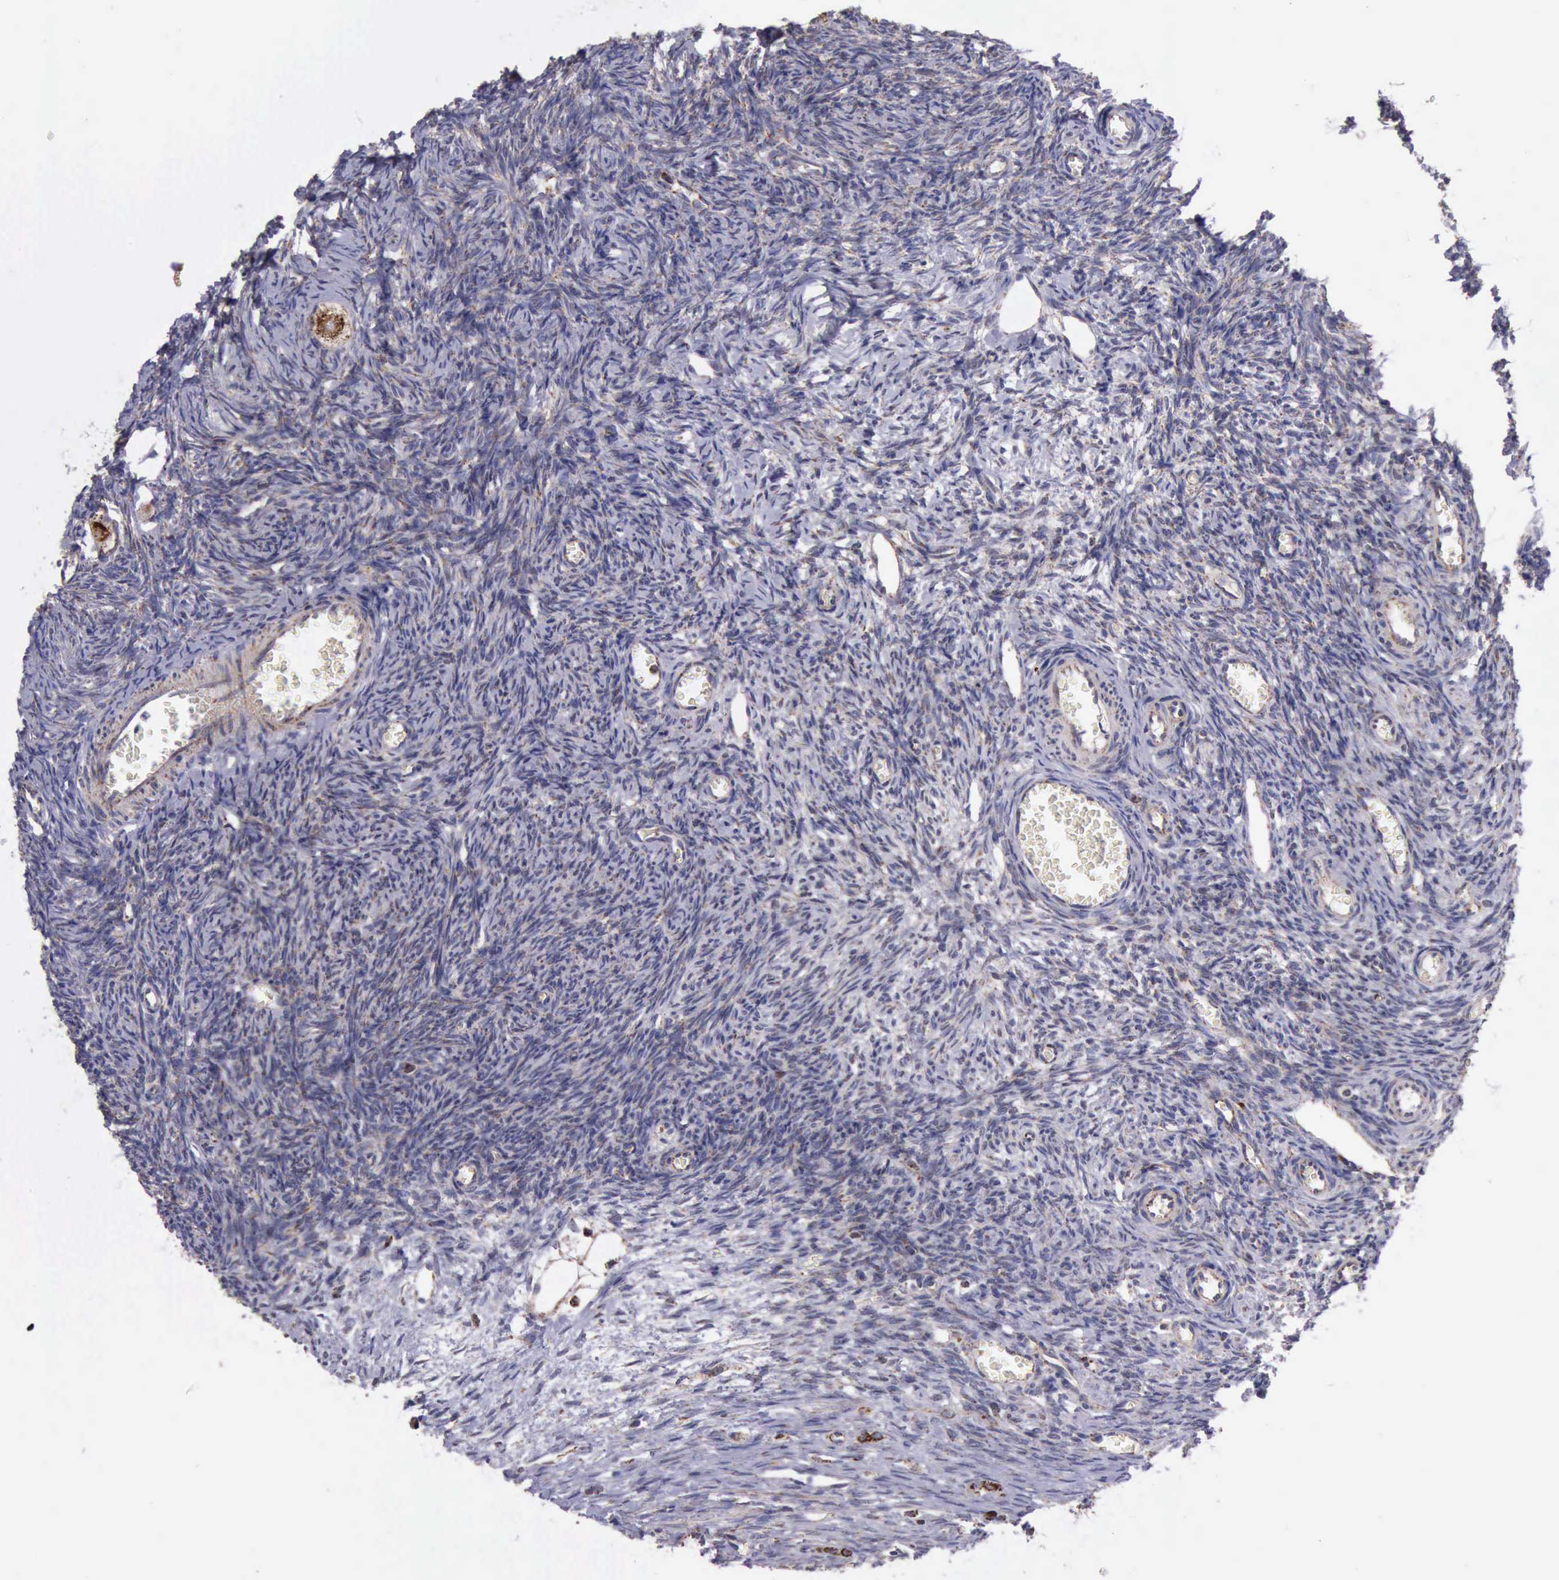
{"staining": {"intensity": "moderate", "quantity": ">75%", "location": "cytoplasmic/membranous"}, "tissue": "ovary", "cell_type": "Follicle cells", "image_type": "normal", "snomed": [{"axis": "morphology", "description": "Normal tissue, NOS"}, {"axis": "topography", "description": "Ovary"}], "caption": "Follicle cells demonstrate medium levels of moderate cytoplasmic/membranous expression in approximately >75% of cells in normal human ovary.", "gene": "TXN2", "patient": {"sex": "female", "age": 27}}